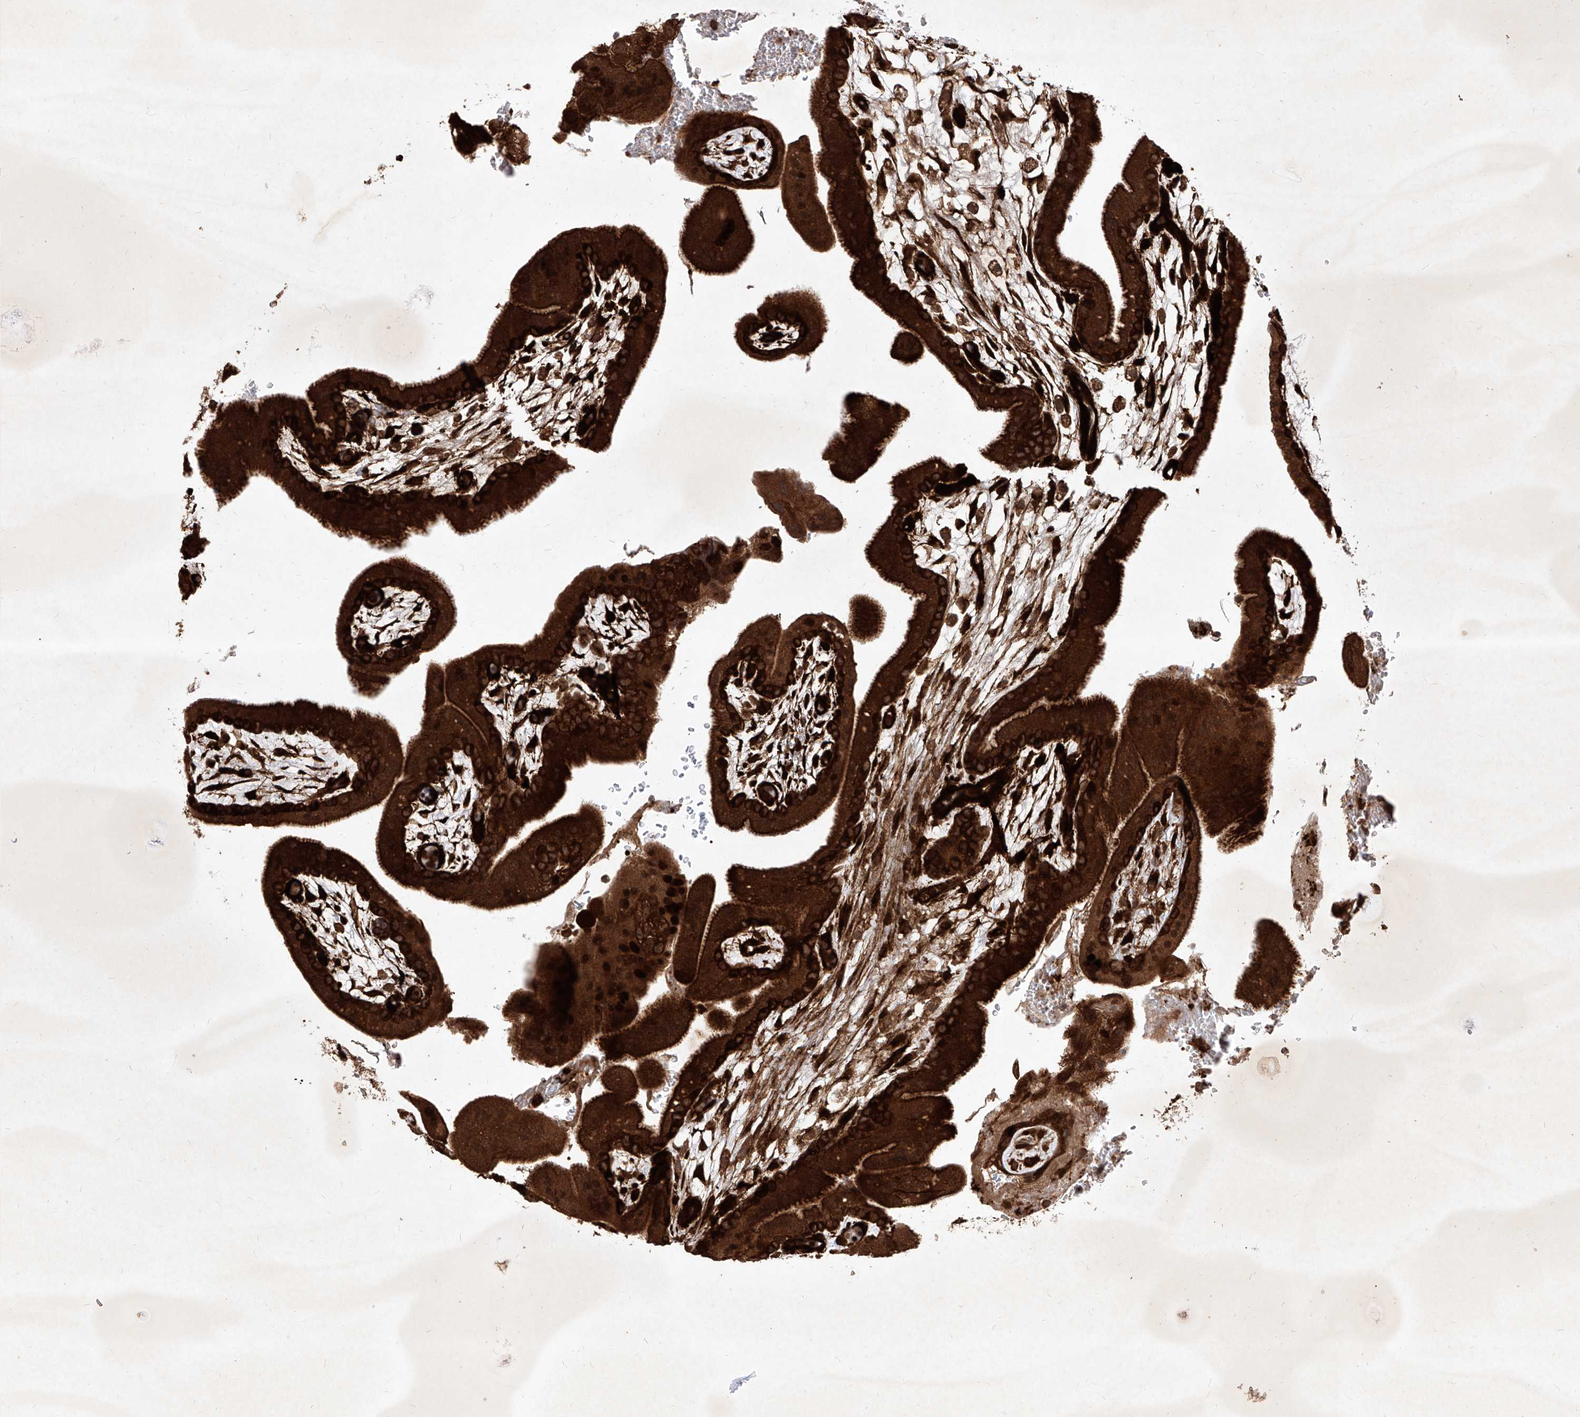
{"staining": {"intensity": "strong", "quantity": ">75%", "location": "cytoplasmic/membranous,nuclear"}, "tissue": "placenta", "cell_type": "Trophoblastic cells", "image_type": "normal", "snomed": [{"axis": "morphology", "description": "Normal tissue, NOS"}, {"axis": "topography", "description": "Placenta"}], "caption": "Benign placenta exhibits strong cytoplasmic/membranous,nuclear expression in approximately >75% of trophoblastic cells.", "gene": "MAGED2", "patient": {"sex": "female", "age": 35}}